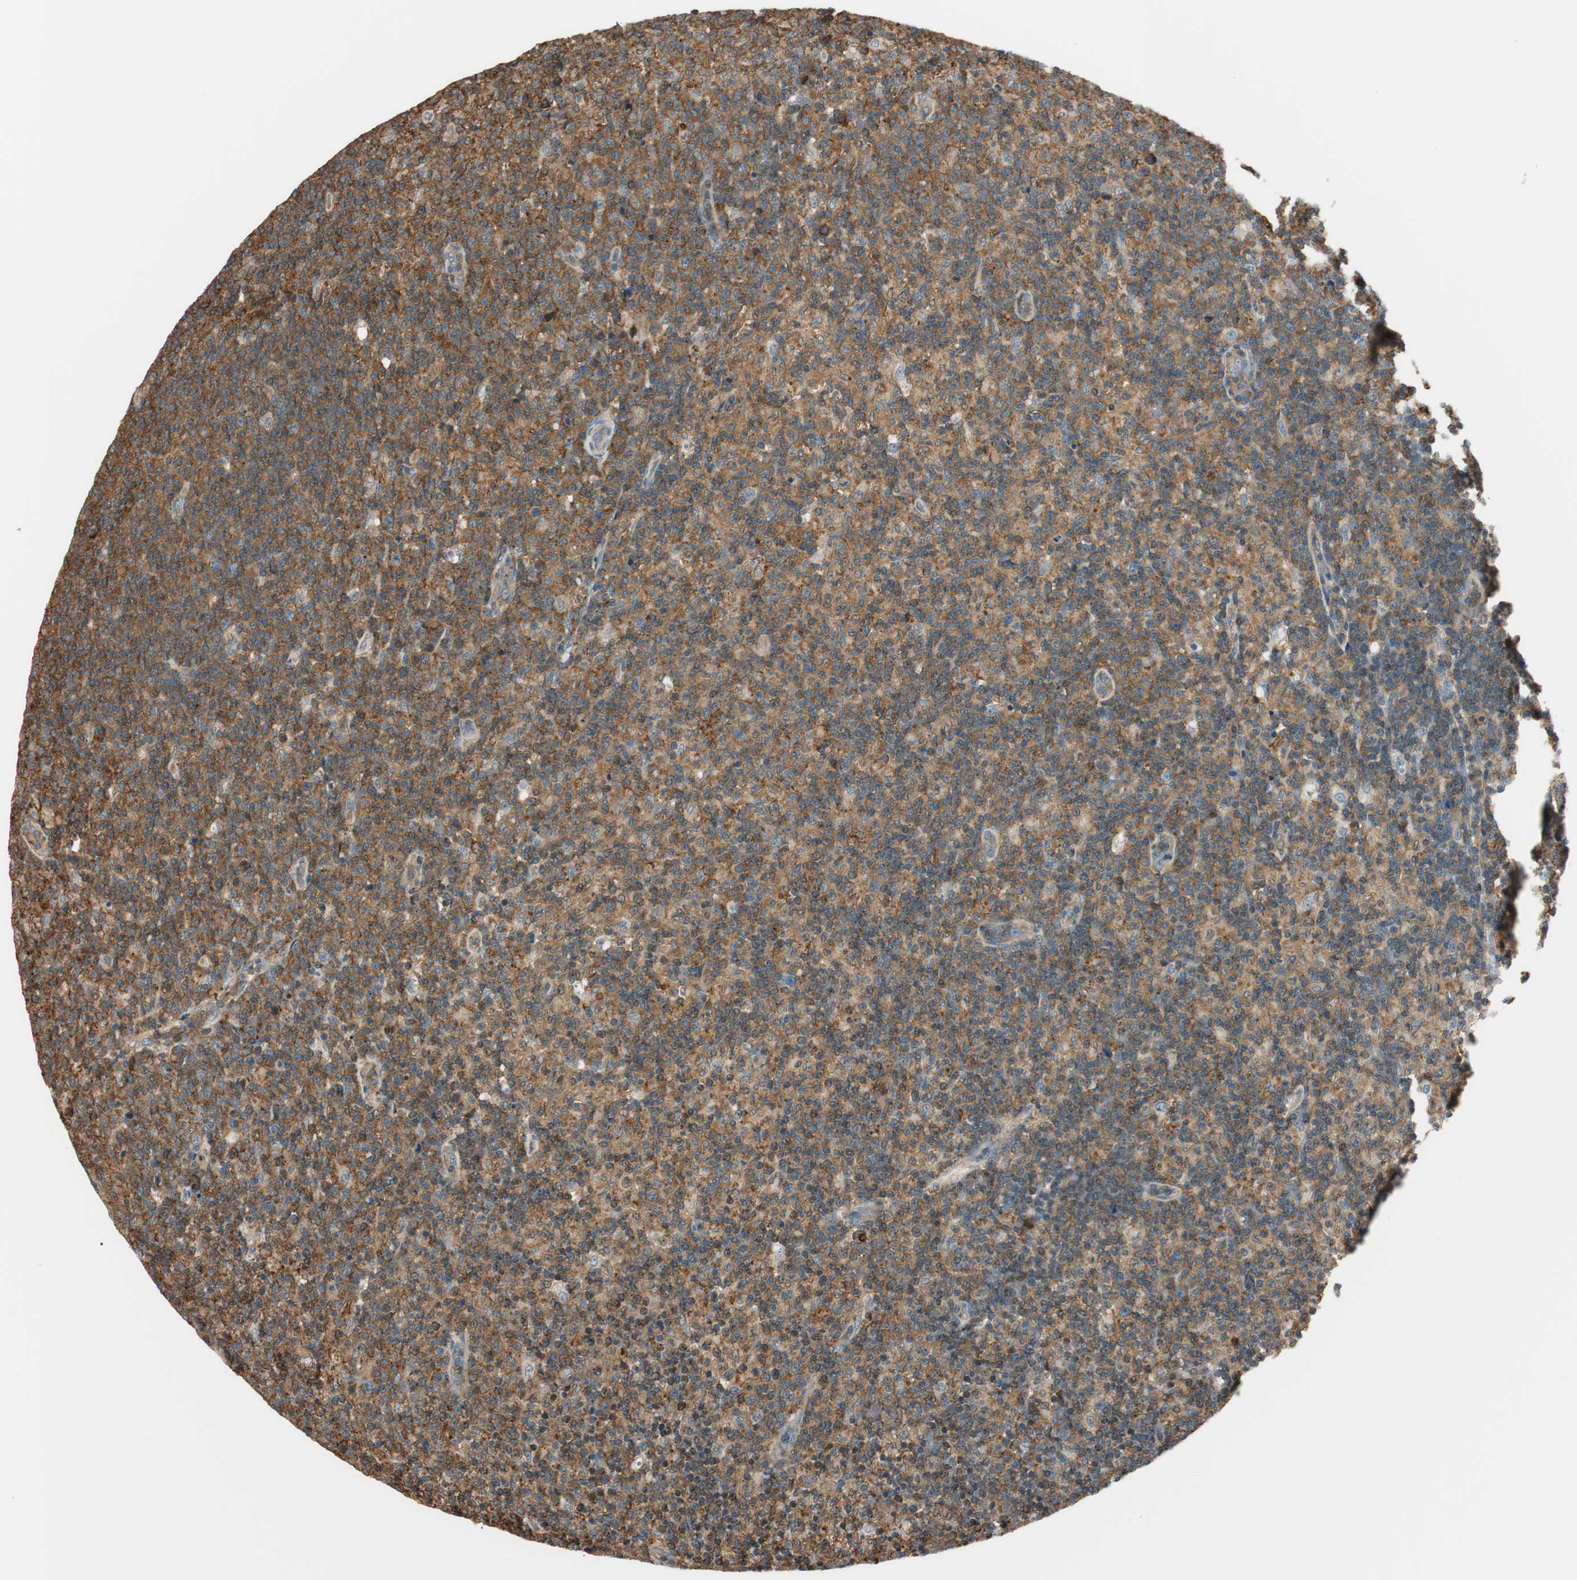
{"staining": {"intensity": "strong", "quantity": ">75%", "location": "cytoplasmic/membranous"}, "tissue": "lymph node", "cell_type": "Germinal center cells", "image_type": "normal", "snomed": [{"axis": "morphology", "description": "Normal tissue, NOS"}, {"axis": "morphology", "description": "Inflammation, NOS"}, {"axis": "topography", "description": "Lymph node"}], "caption": "Germinal center cells display high levels of strong cytoplasmic/membranous staining in approximately >75% of cells in benign human lymph node.", "gene": "PI4K2B", "patient": {"sex": "male", "age": 55}}